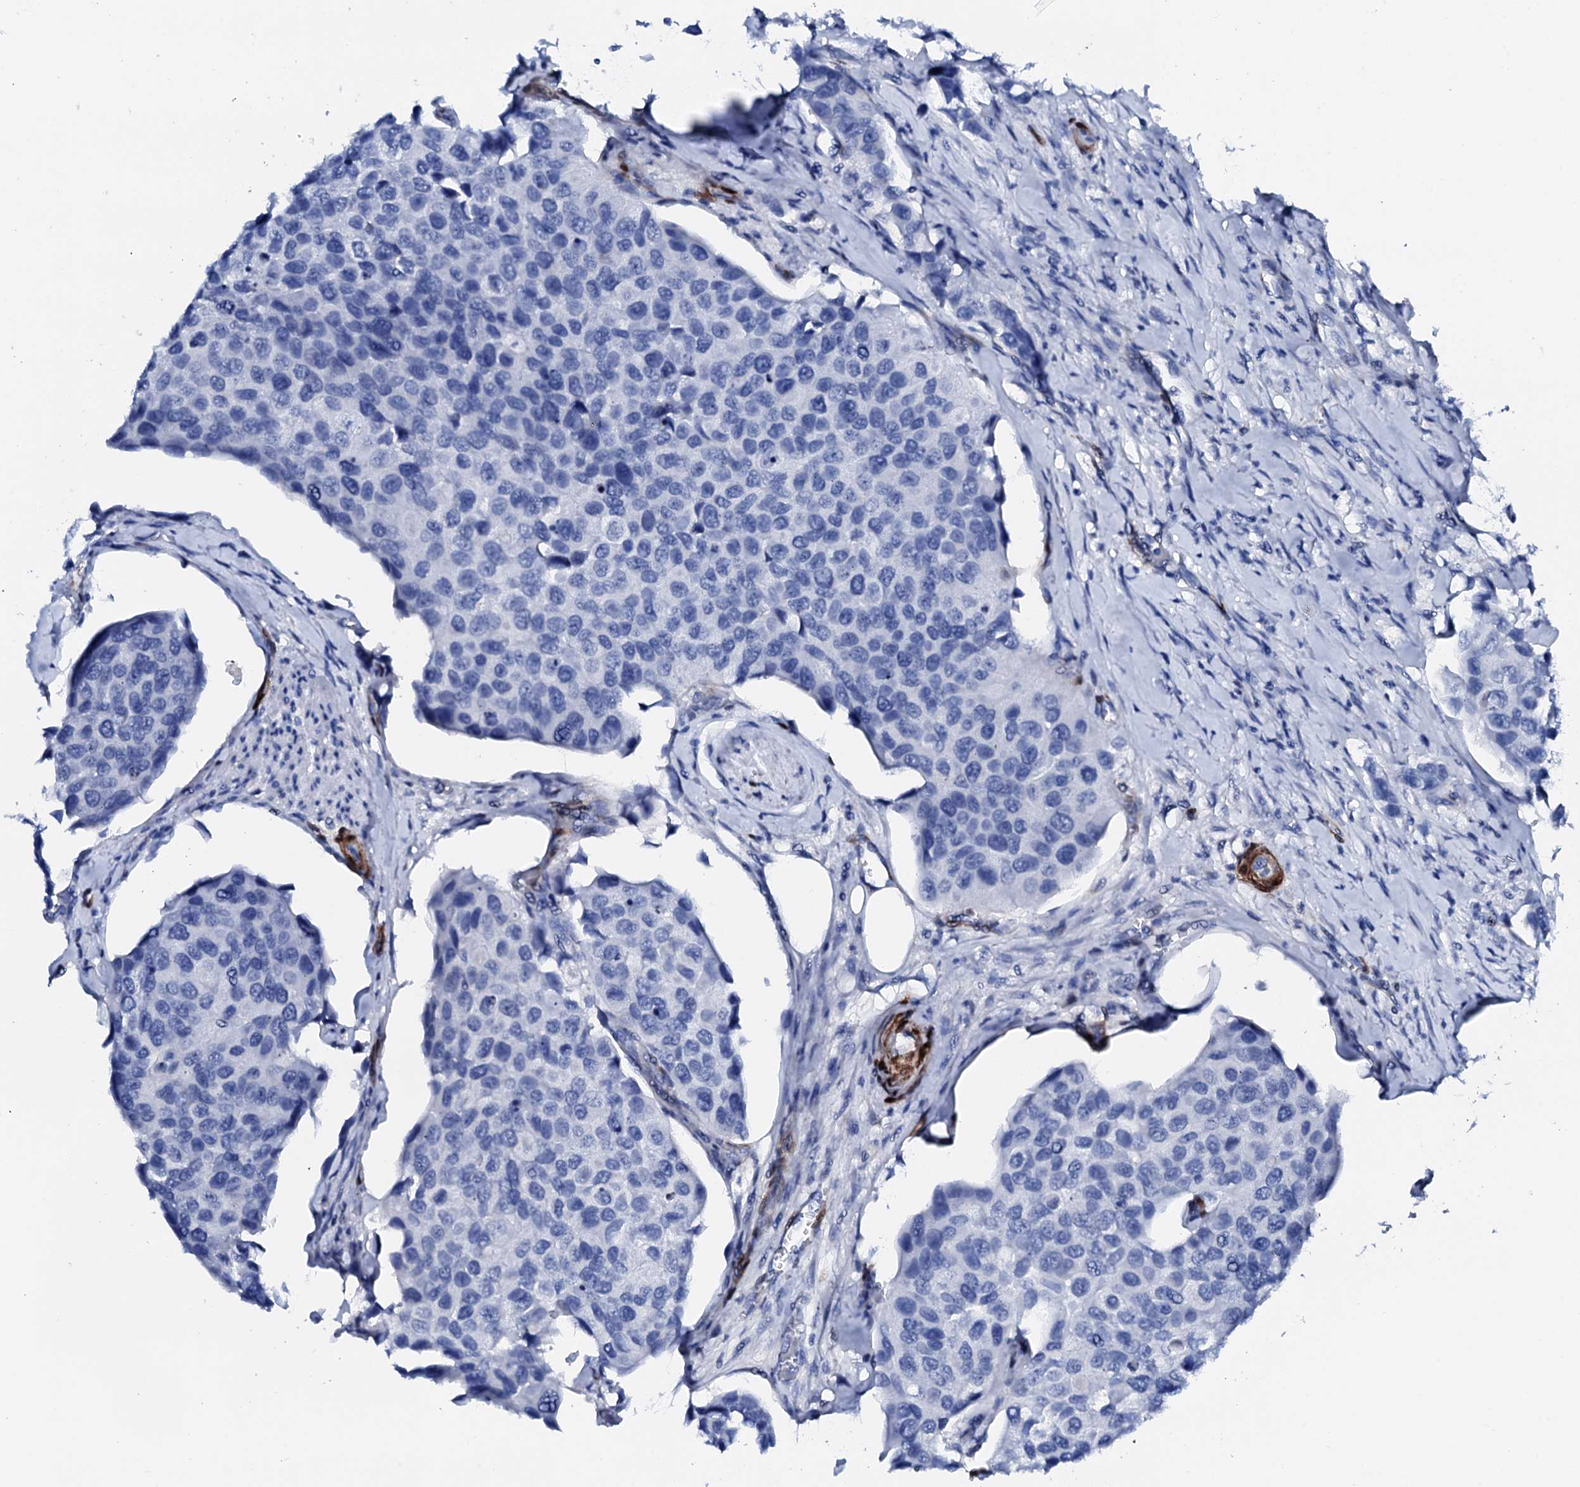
{"staining": {"intensity": "negative", "quantity": "none", "location": "none"}, "tissue": "urothelial cancer", "cell_type": "Tumor cells", "image_type": "cancer", "snomed": [{"axis": "morphology", "description": "Urothelial carcinoma, High grade"}, {"axis": "topography", "description": "Urinary bladder"}], "caption": "High magnification brightfield microscopy of urothelial cancer stained with DAB (brown) and counterstained with hematoxylin (blue): tumor cells show no significant staining.", "gene": "NRIP2", "patient": {"sex": "male", "age": 74}}